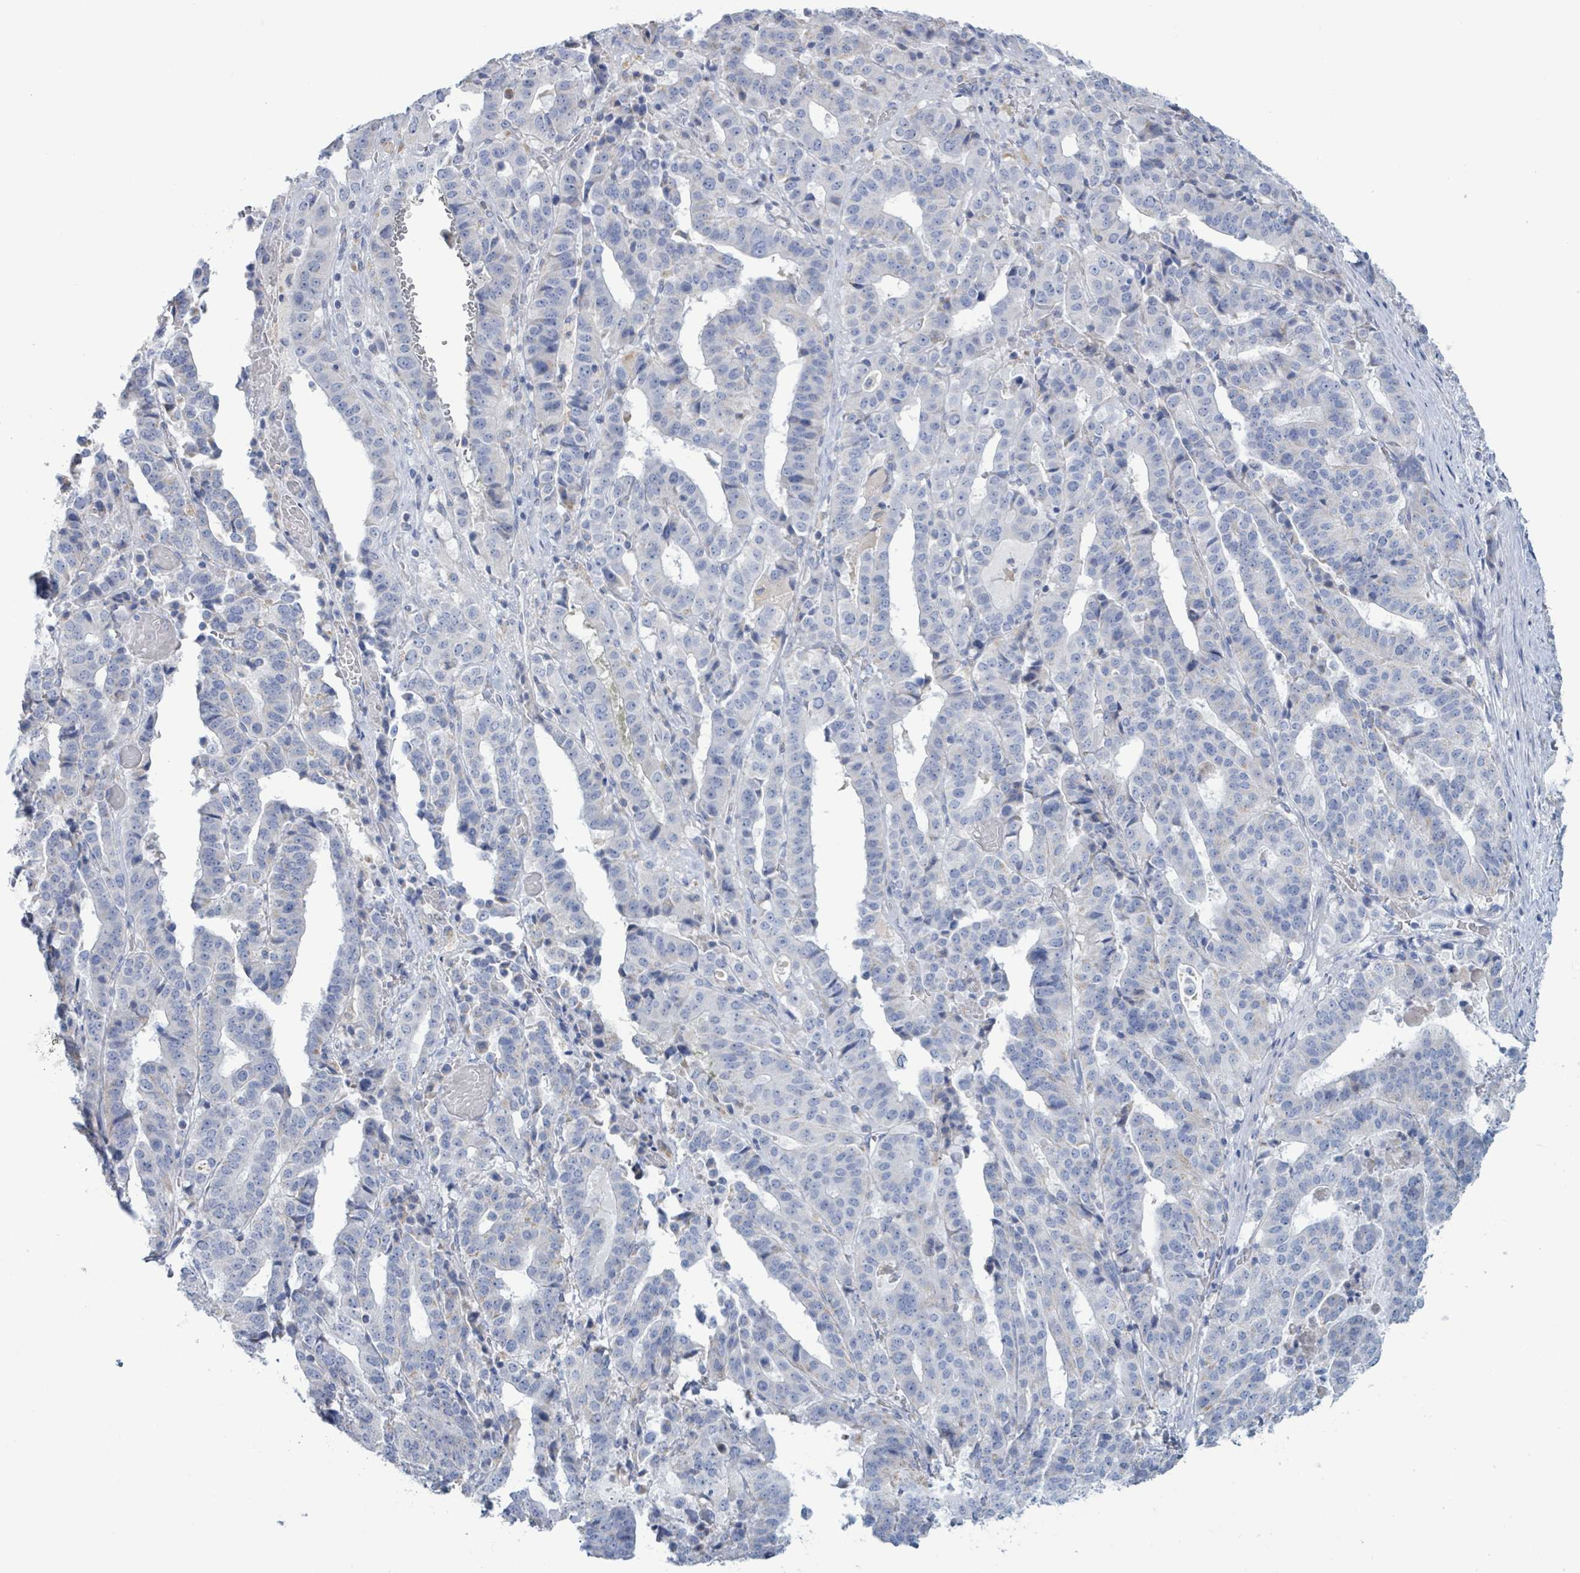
{"staining": {"intensity": "negative", "quantity": "none", "location": "none"}, "tissue": "stomach cancer", "cell_type": "Tumor cells", "image_type": "cancer", "snomed": [{"axis": "morphology", "description": "Adenocarcinoma, NOS"}, {"axis": "topography", "description": "Stomach"}], "caption": "Tumor cells show no significant staining in stomach cancer.", "gene": "AKR1C4", "patient": {"sex": "male", "age": 48}}